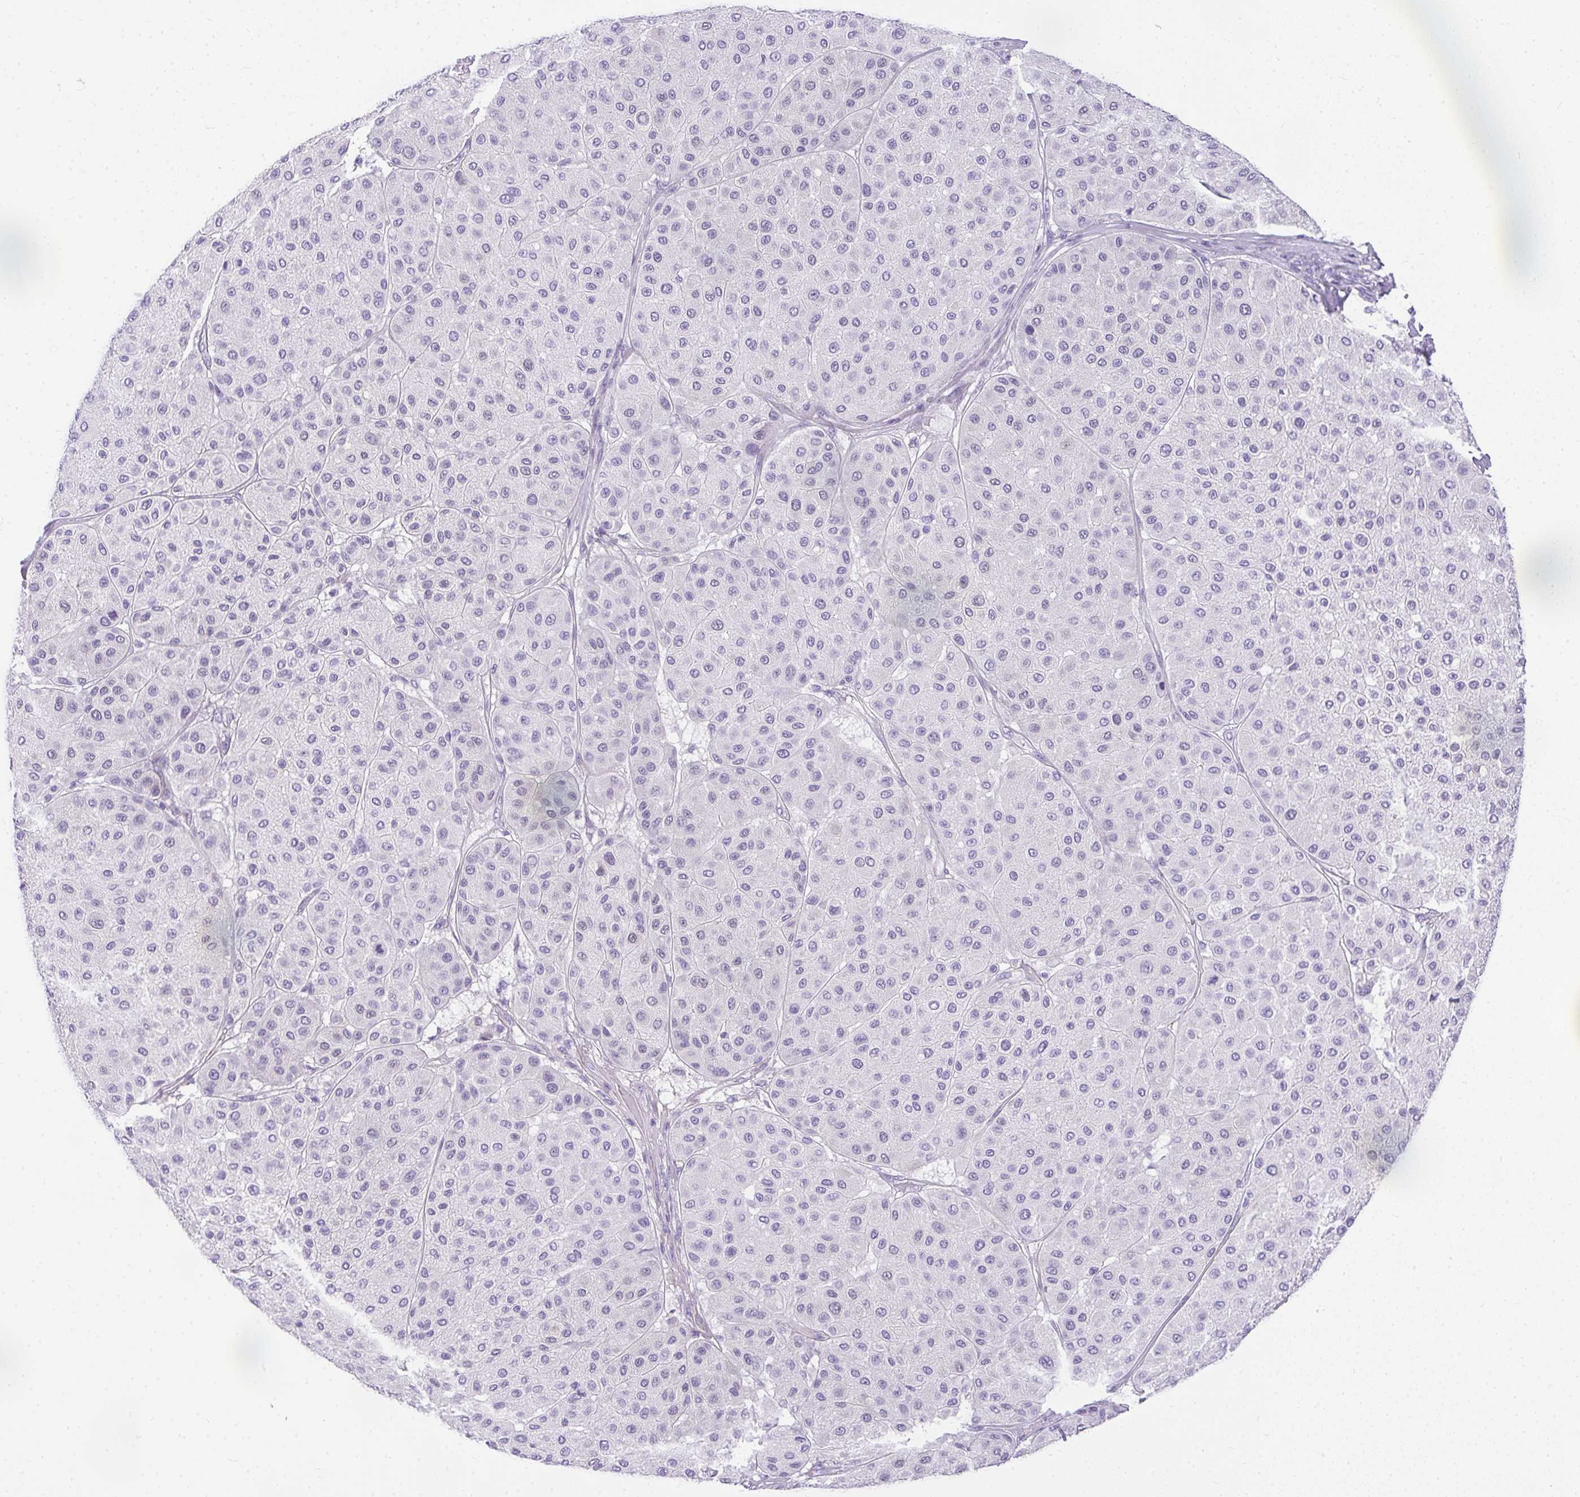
{"staining": {"intensity": "negative", "quantity": "none", "location": "none"}, "tissue": "melanoma", "cell_type": "Tumor cells", "image_type": "cancer", "snomed": [{"axis": "morphology", "description": "Malignant melanoma, Metastatic site"}, {"axis": "topography", "description": "Smooth muscle"}], "caption": "This is an IHC micrograph of melanoma. There is no expression in tumor cells.", "gene": "PLPPR3", "patient": {"sex": "male", "age": 41}}